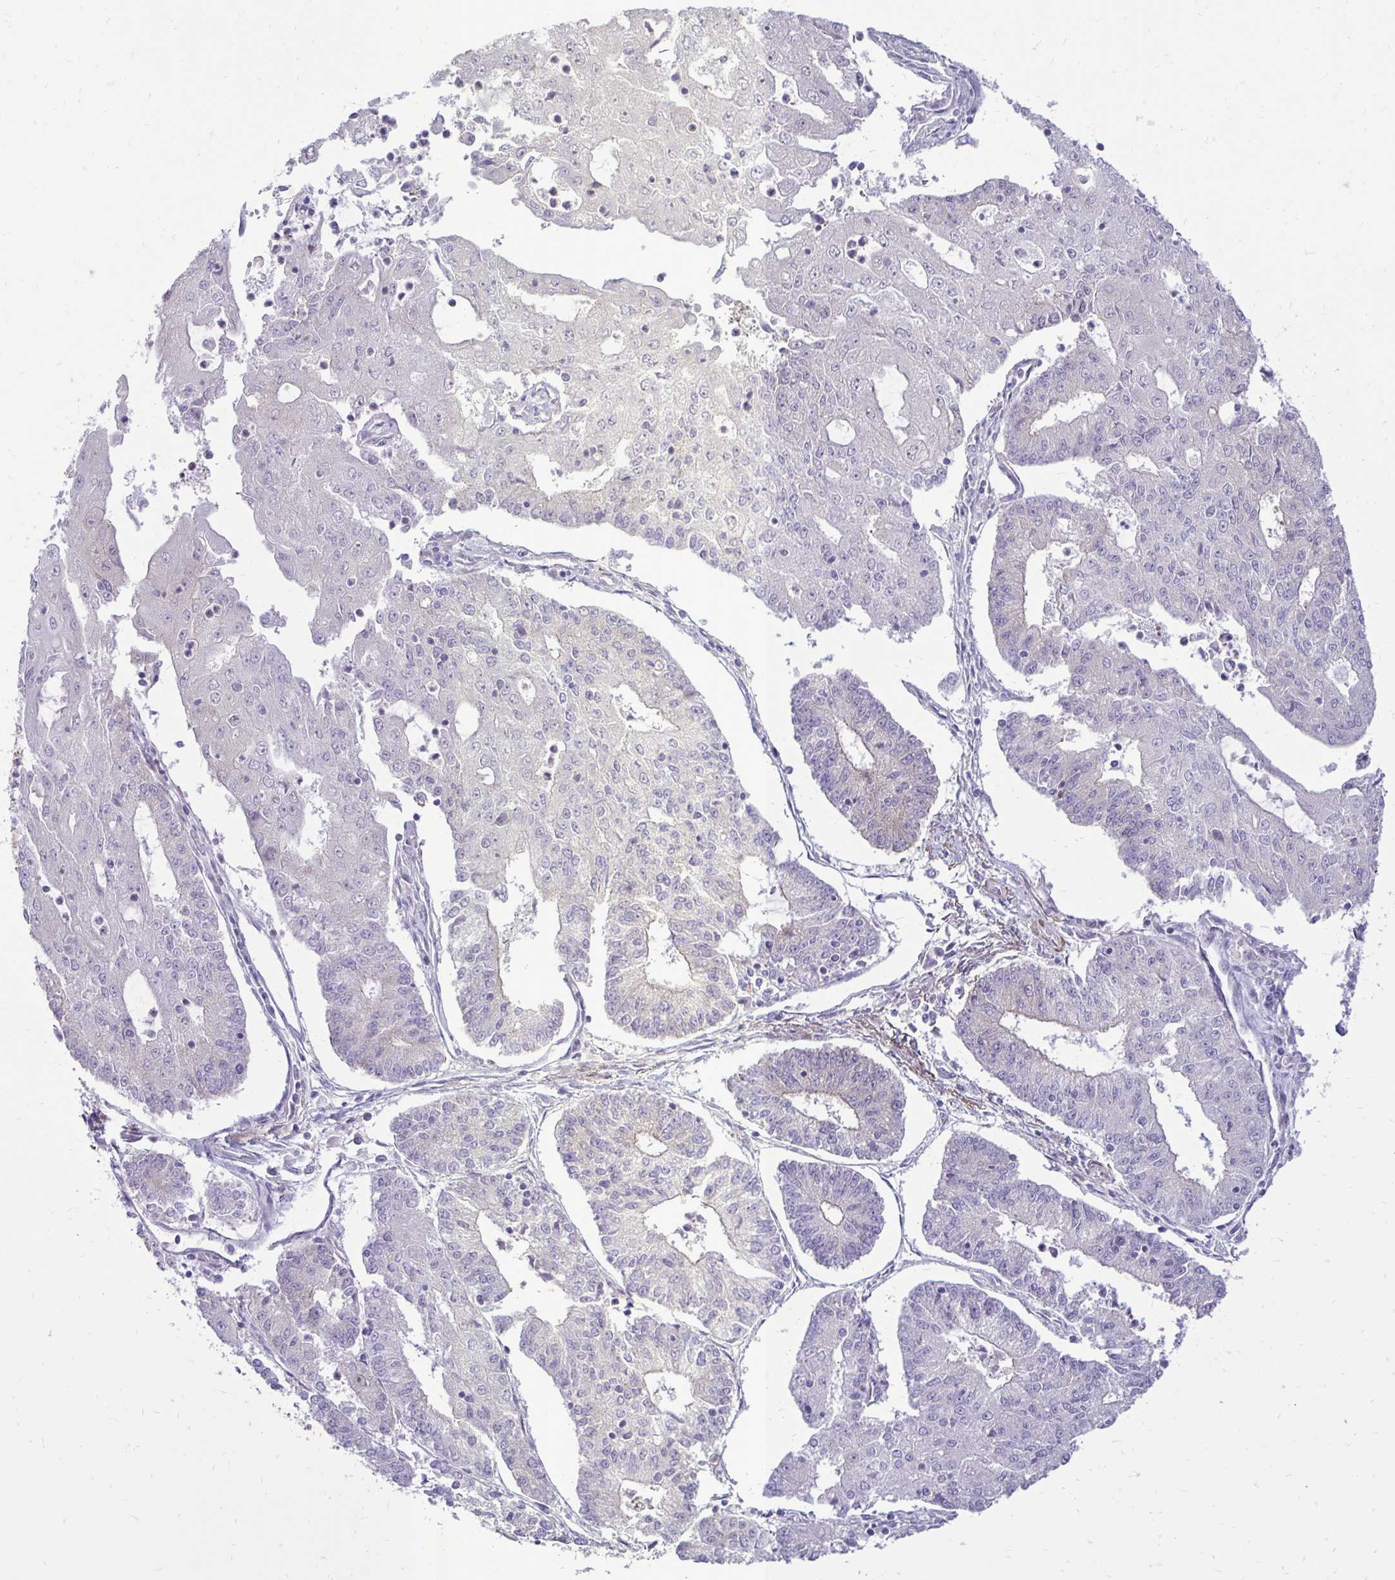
{"staining": {"intensity": "negative", "quantity": "none", "location": "none"}, "tissue": "endometrial cancer", "cell_type": "Tumor cells", "image_type": "cancer", "snomed": [{"axis": "morphology", "description": "Adenocarcinoma, NOS"}, {"axis": "topography", "description": "Endometrium"}], "caption": "DAB (3,3'-diaminobenzidine) immunohistochemical staining of human endometrial cancer exhibits no significant positivity in tumor cells.", "gene": "CTPS1", "patient": {"sex": "female", "age": 56}}